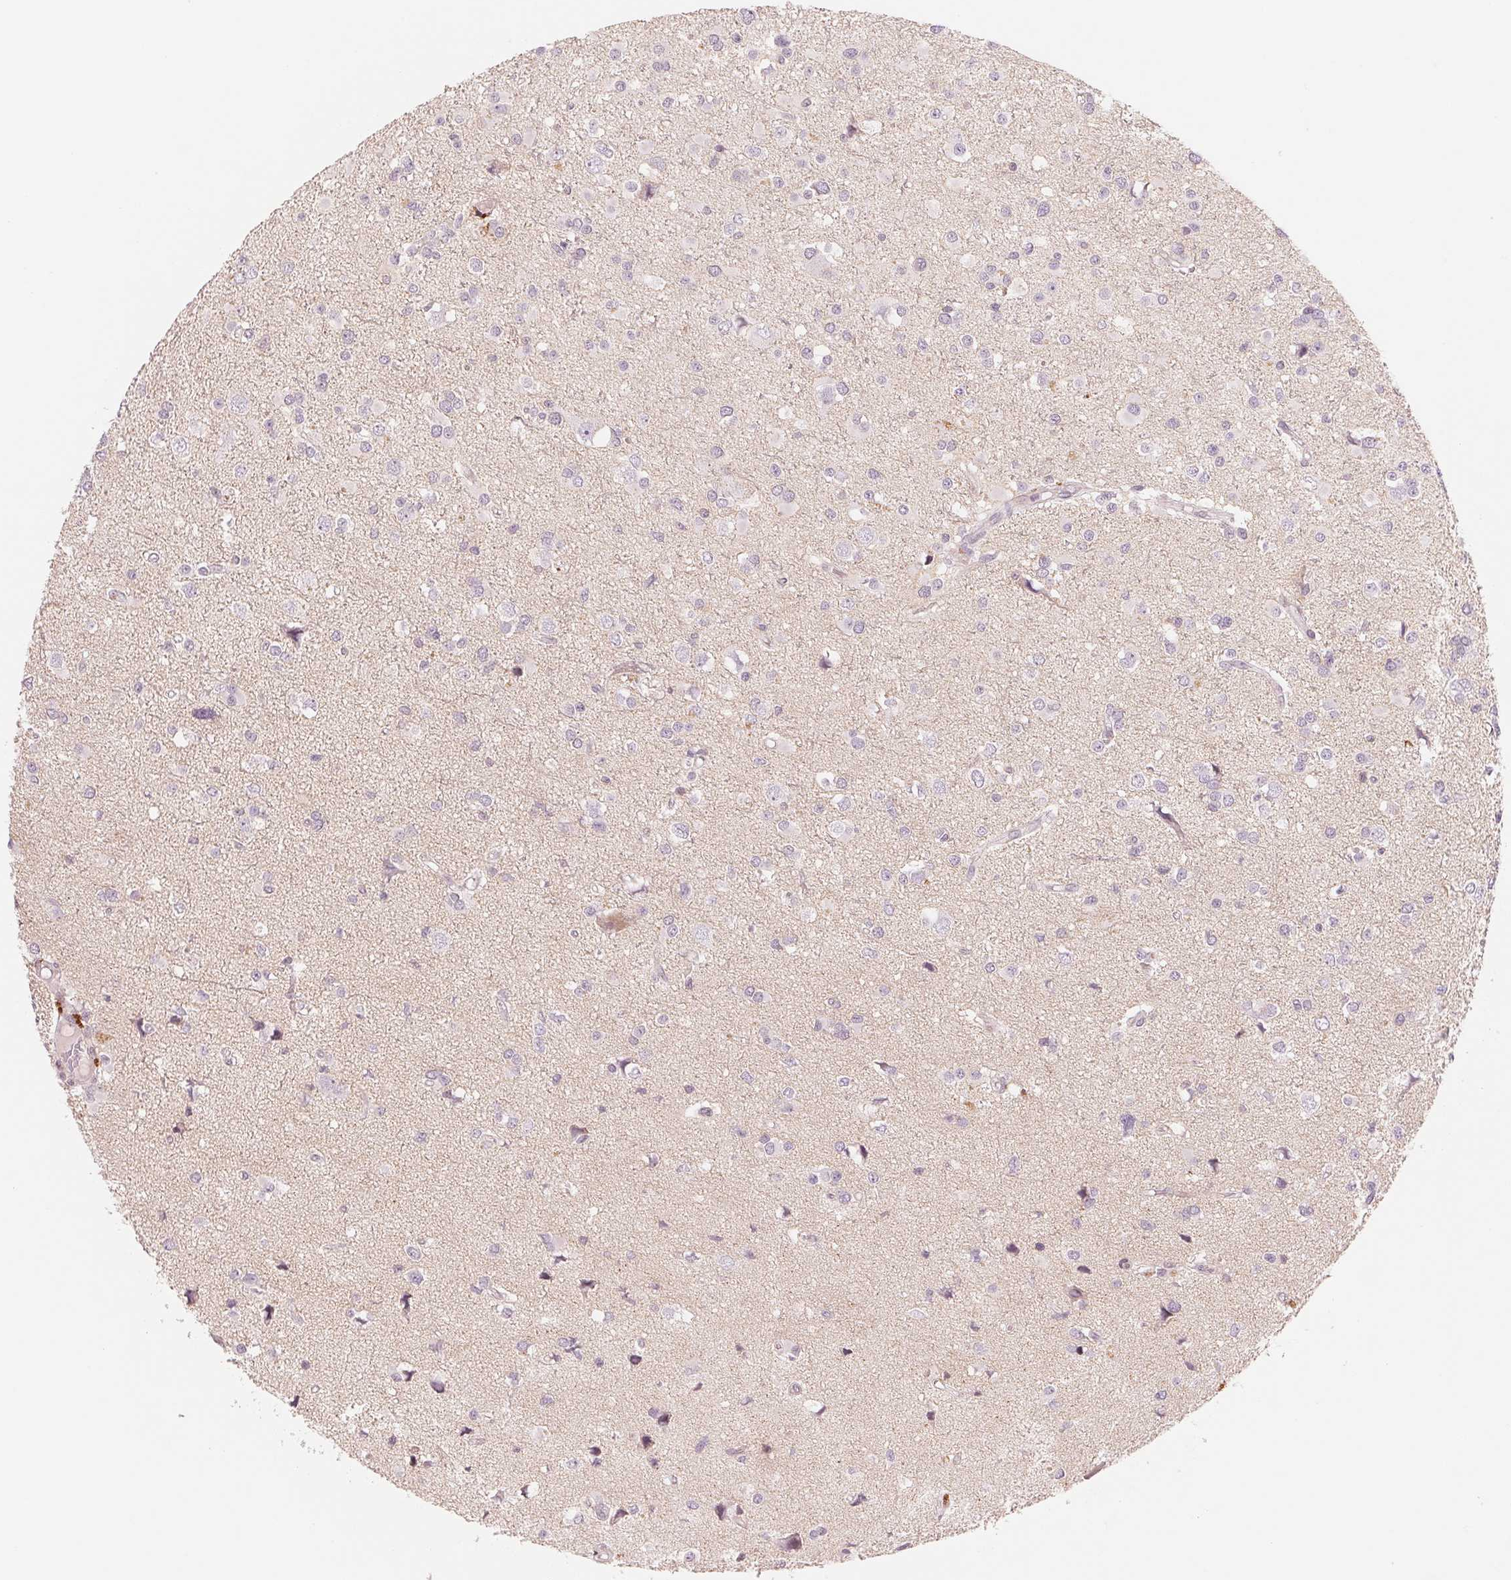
{"staining": {"intensity": "negative", "quantity": "none", "location": "none"}, "tissue": "glioma", "cell_type": "Tumor cells", "image_type": "cancer", "snomed": [{"axis": "morphology", "description": "Glioma, malignant, High grade"}, {"axis": "topography", "description": "Brain"}], "caption": "An image of human glioma is negative for staining in tumor cells.", "gene": "SLC17A4", "patient": {"sex": "male", "age": 54}}